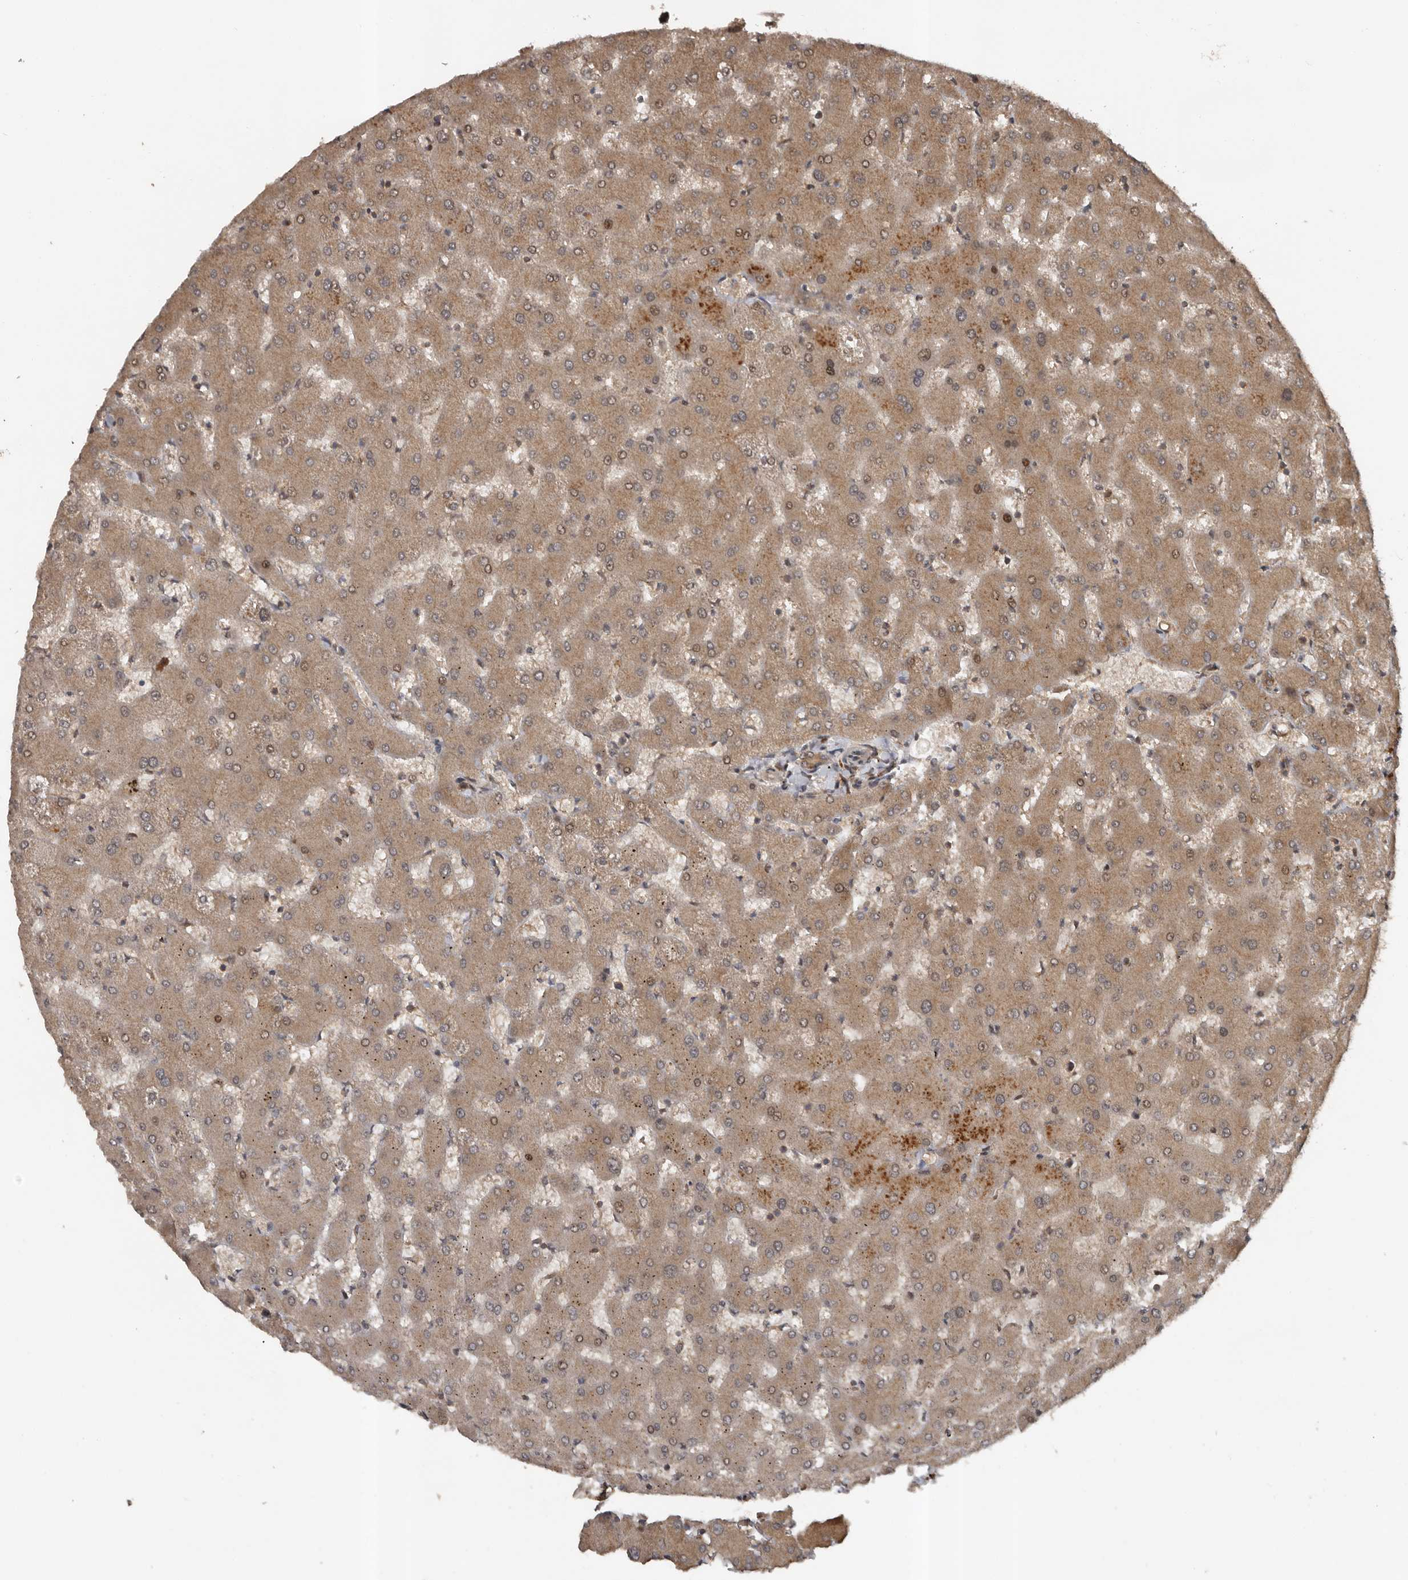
{"staining": {"intensity": "moderate", "quantity": ">75%", "location": "cytoplasmic/membranous"}, "tissue": "liver", "cell_type": "Cholangiocytes", "image_type": "normal", "snomed": [{"axis": "morphology", "description": "Normal tissue, NOS"}, {"axis": "topography", "description": "Liver"}], "caption": "This histopathology image reveals immunohistochemistry (IHC) staining of benign liver, with medium moderate cytoplasmic/membranous expression in approximately >75% of cholangiocytes.", "gene": "CCDC190", "patient": {"sex": "female", "age": 63}}